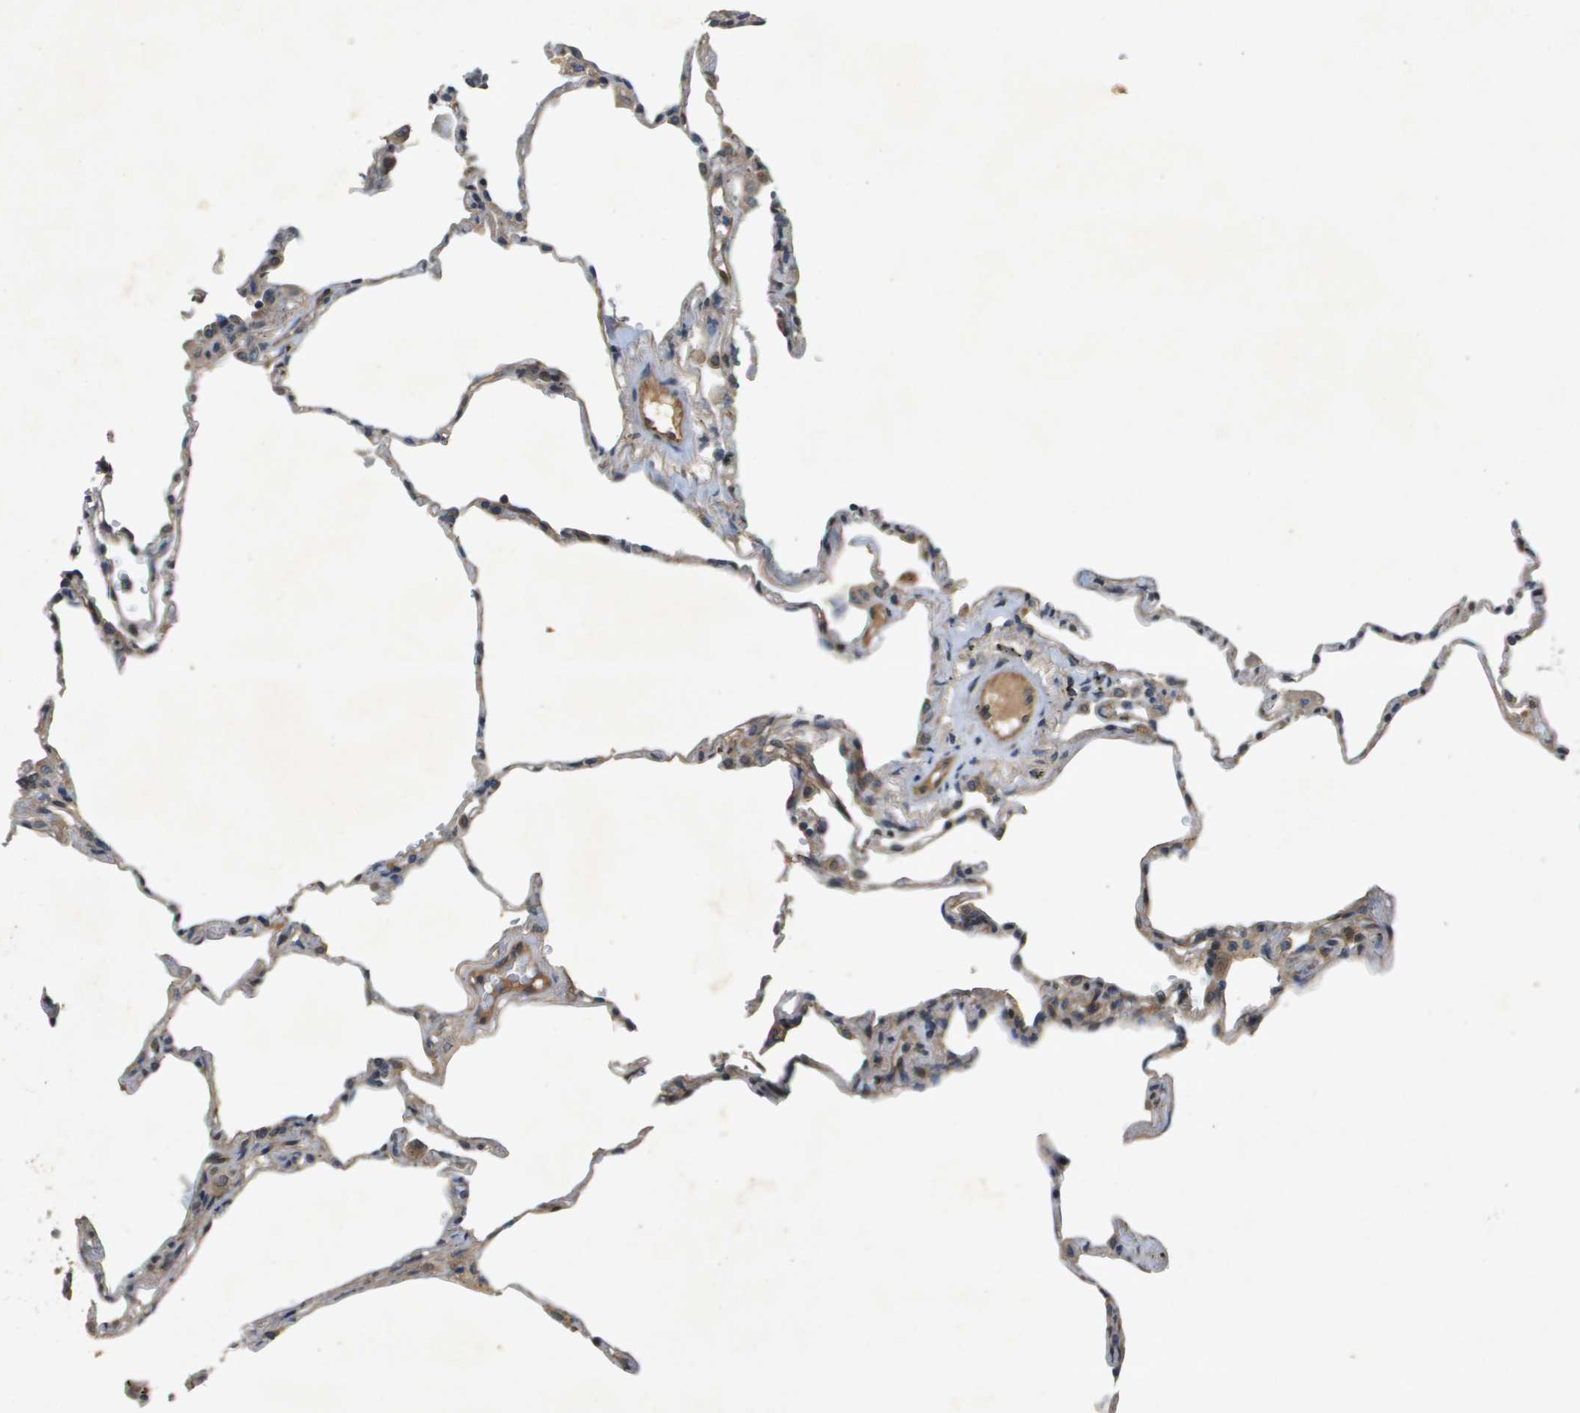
{"staining": {"intensity": "weak", "quantity": "<25%", "location": "cytoplasmic/membranous"}, "tissue": "lung", "cell_type": "Alveolar cells", "image_type": "normal", "snomed": [{"axis": "morphology", "description": "Normal tissue, NOS"}, {"axis": "topography", "description": "Lung"}], "caption": "High magnification brightfield microscopy of unremarkable lung stained with DAB (brown) and counterstained with hematoxylin (blue): alveolar cells show no significant expression.", "gene": "PGAP3", "patient": {"sex": "male", "age": 59}}